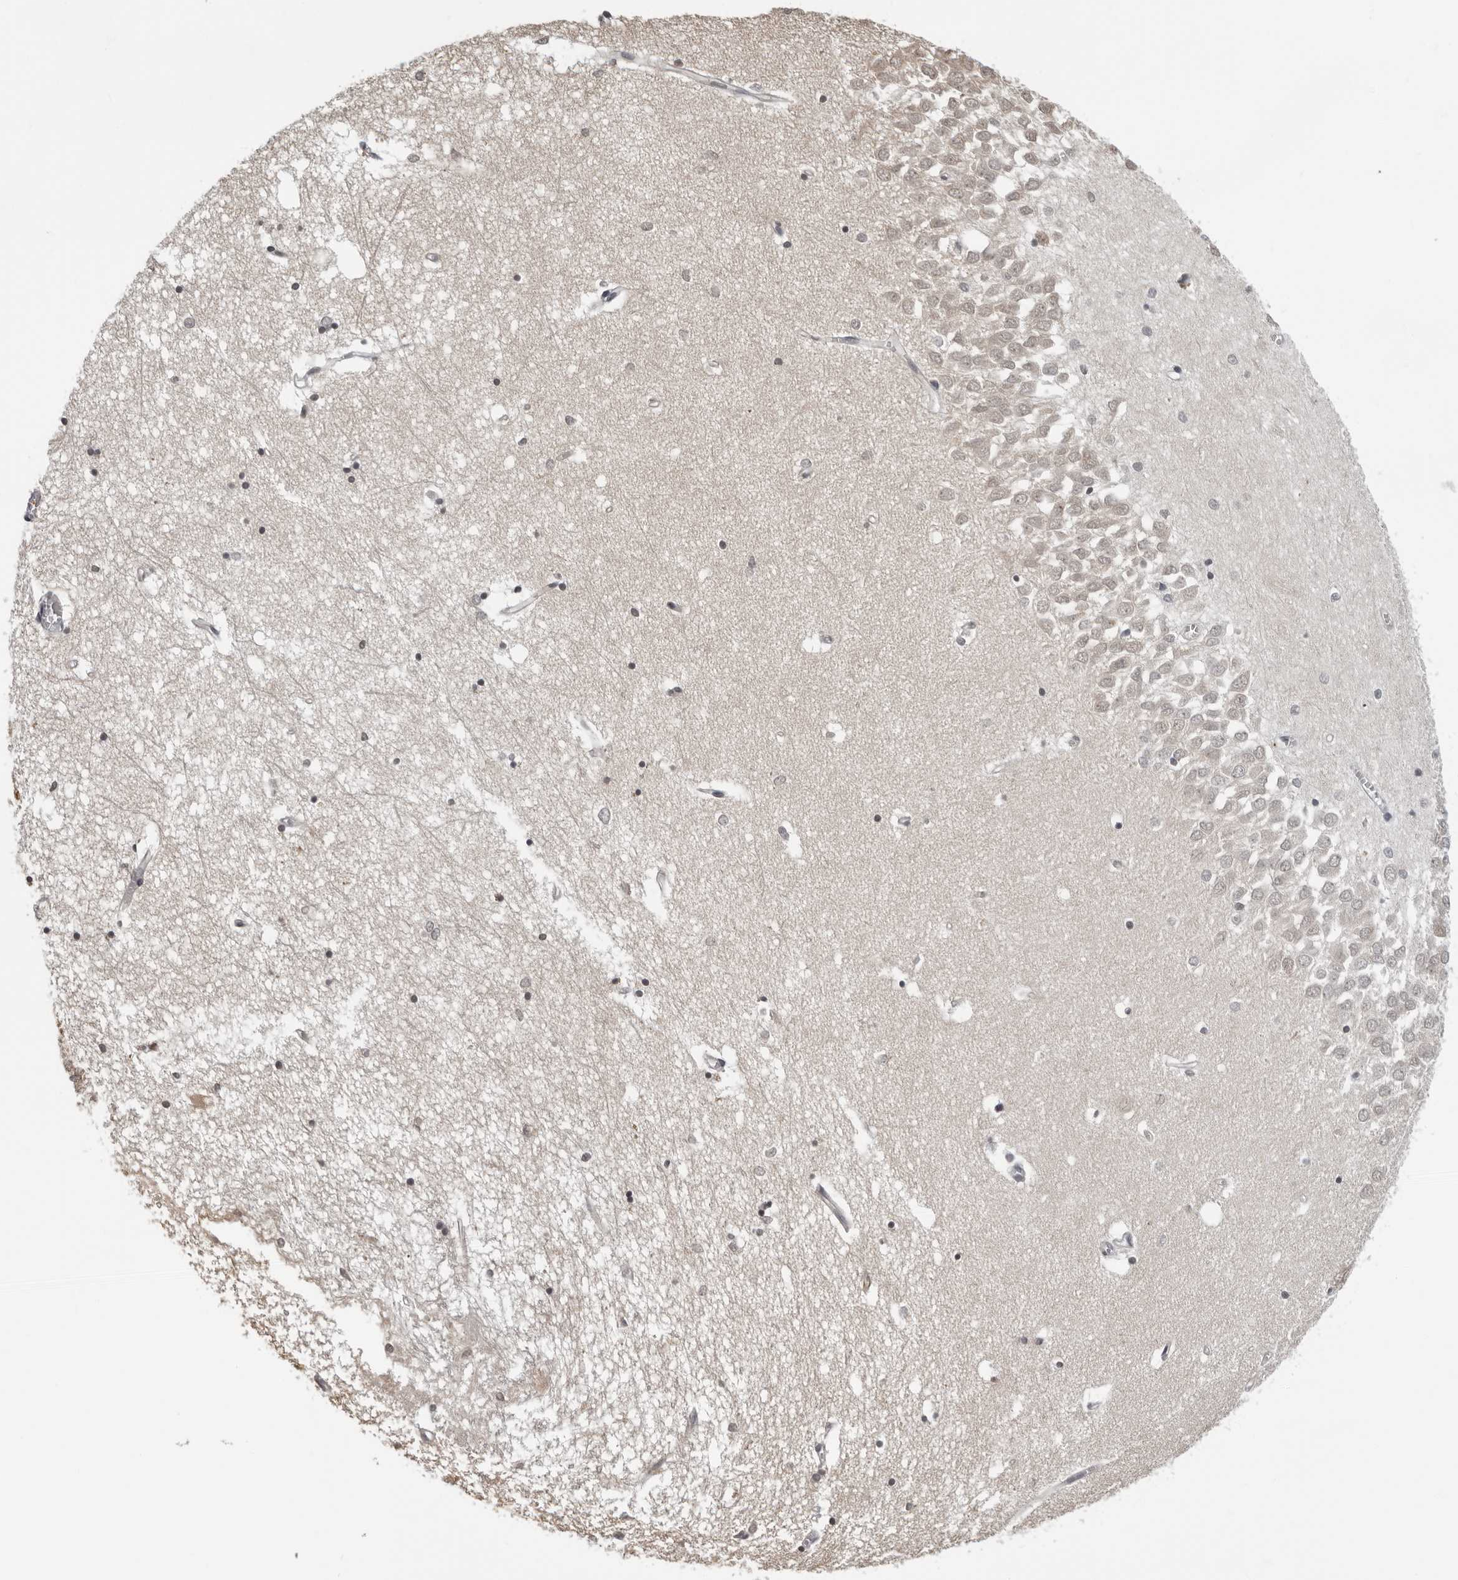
{"staining": {"intensity": "weak", "quantity": "<25%", "location": "nuclear"}, "tissue": "hippocampus", "cell_type": "Glial cells", "image_type": "normal", "snomed": [{"axis": "morphology", "description": "Normal tissue, NOS"}, {"axis": "topography", "description": "Hippocampus"}], "caption": "DAB (3,3'-diaminobenzidine) immunohistochemical staining of unremarkable human hippocampus reveals no significant positivity in glial cells.", "gene": "HSPH1", "patient": {"sex": "male", "age": 70}}